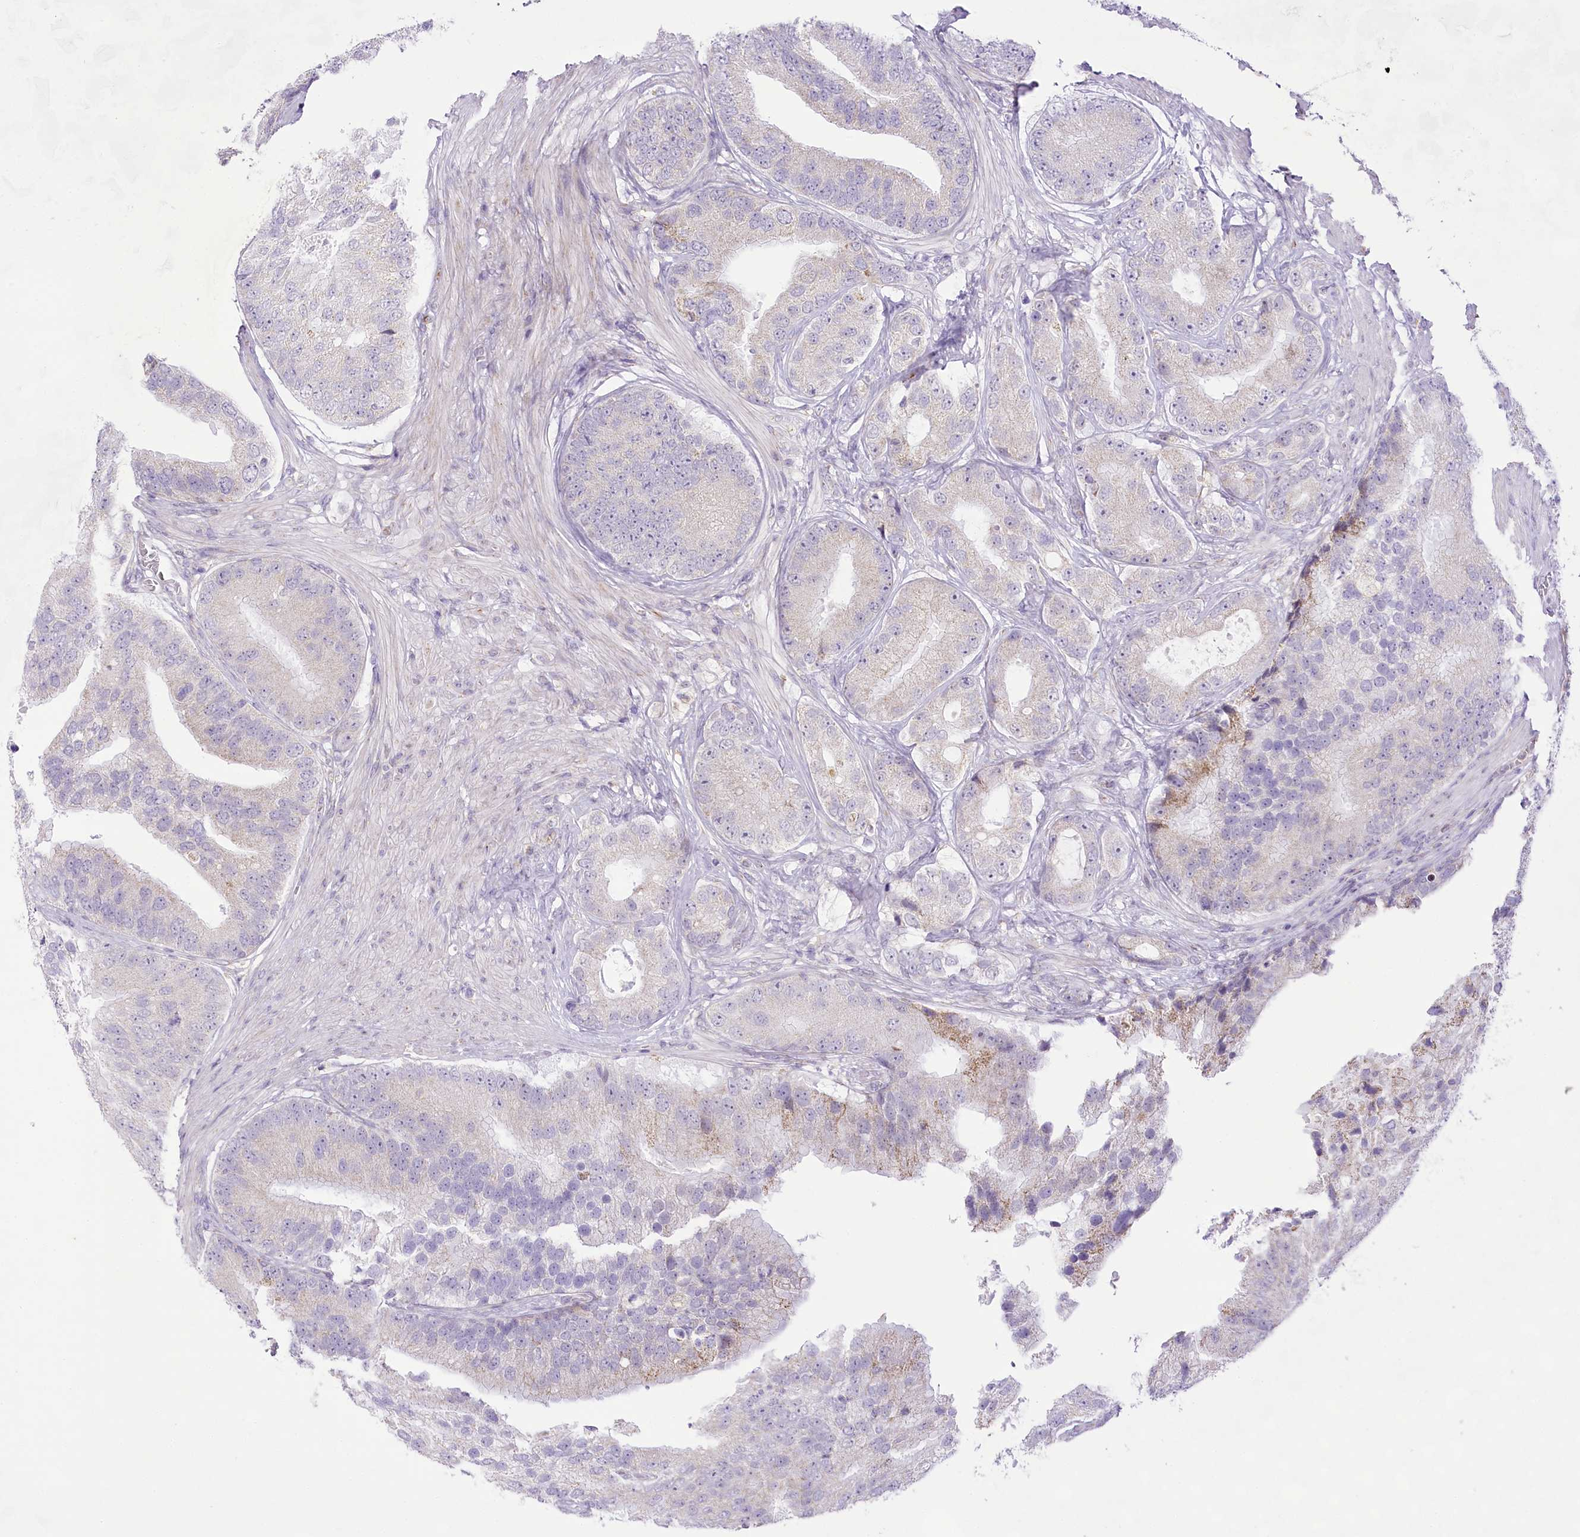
{"staining": {"intensity": "negative", "quantity": "none", "location": "none"}, "tissue": "prostate cancer", "cell_type": "Tumor cells", "image_type": "cancer", "snomed": [{"axis": "morphology", "description": "Adenocarcinoma, High grade"}, {"axis": "topography", "description": "Prostate"}], "caption": "The immunohistochemistry micrograph has no significant staining in tumor cells of prostate cancer tissue.", "gene": "CCDC30", "patient": {"sex": "male", "age": 70}}